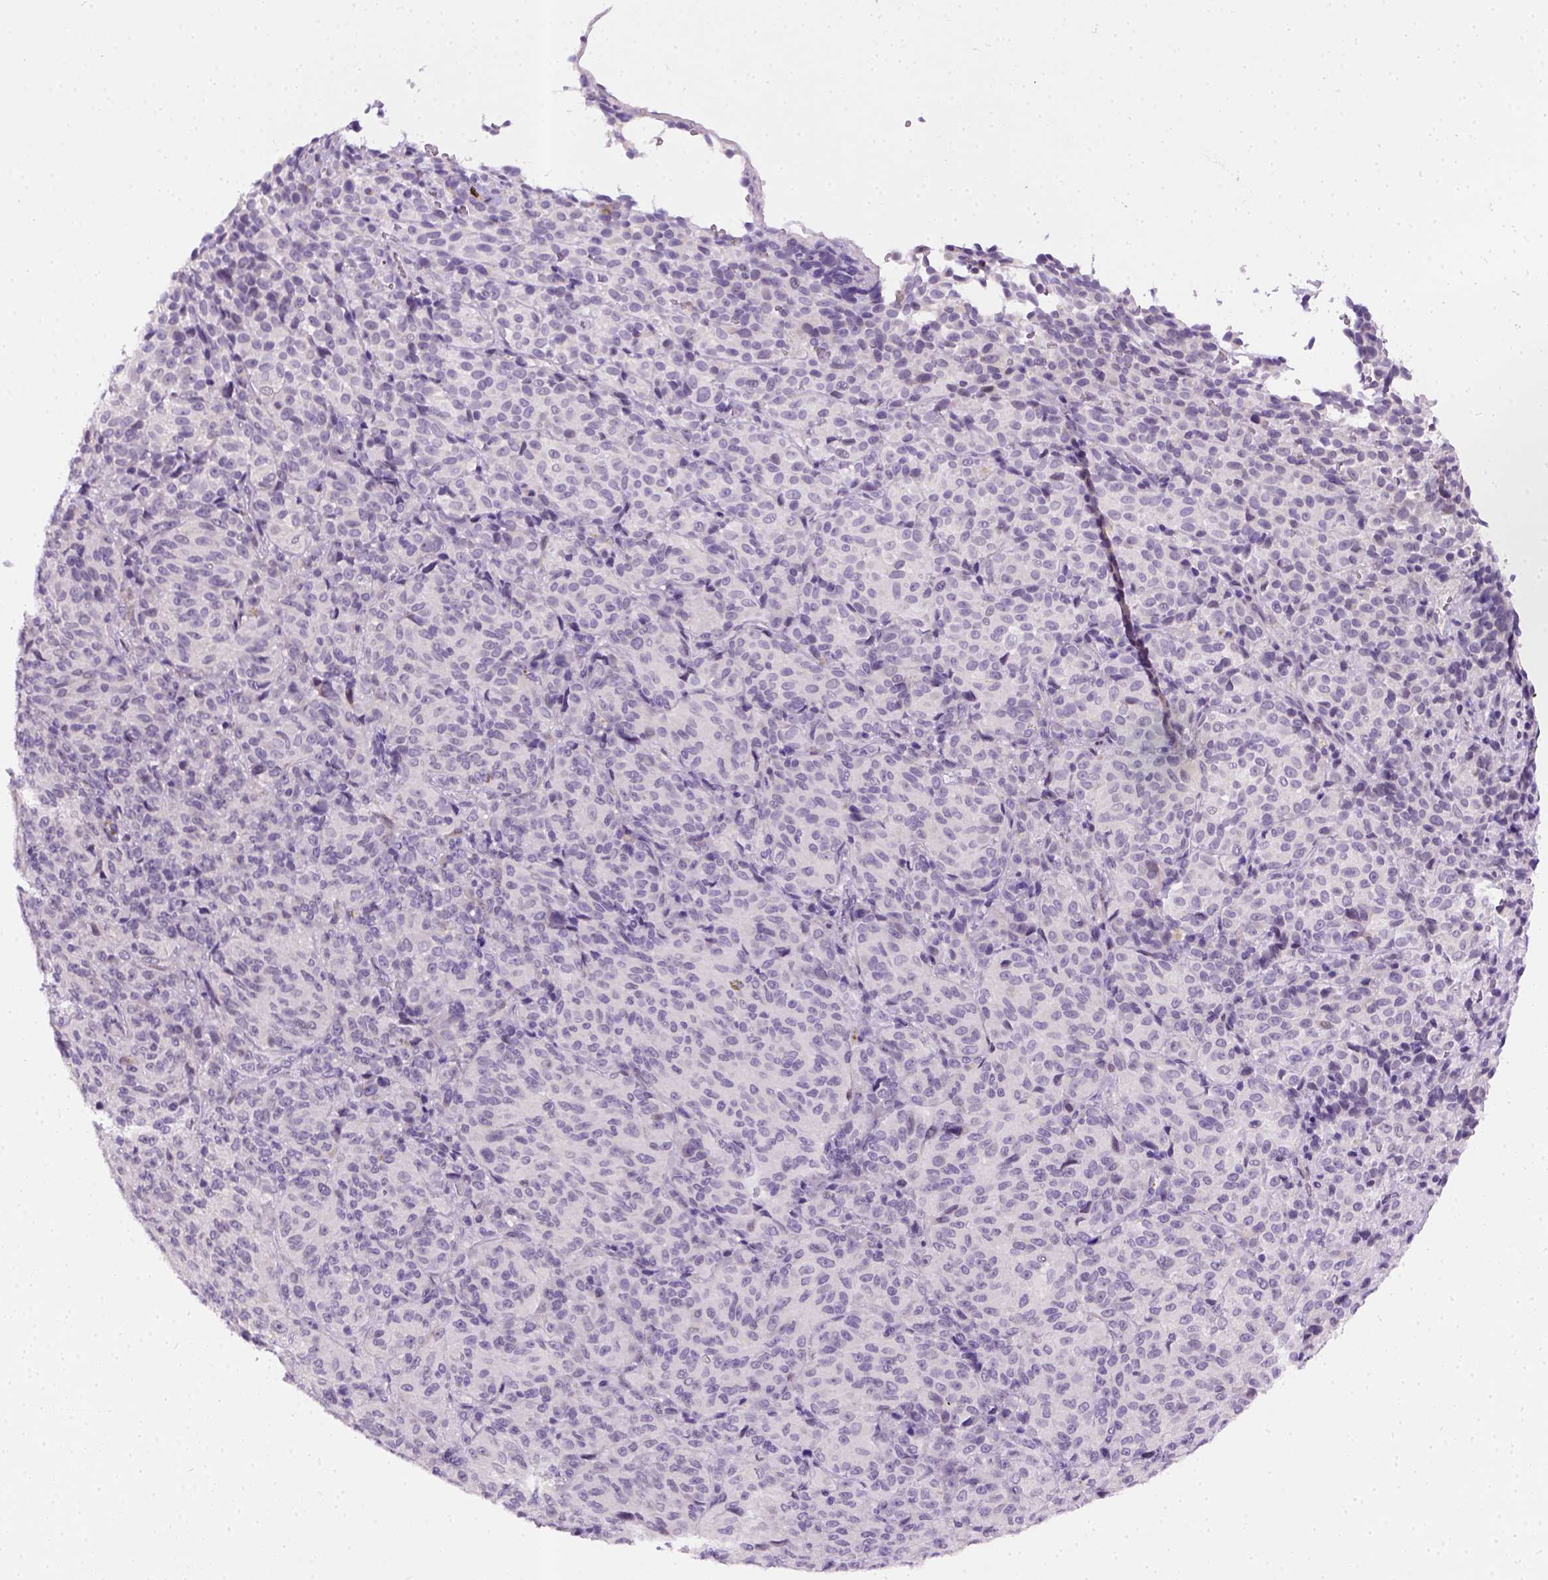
{"staining": {"intensity": "negative", "quantity": "none", "location": "none"}, "tissue": "melanoma", "cell_type": "Tumor cells", "image_type": "cancer", "snomed": [{"axis": "morphology", "description": "Malignant melanoma, Metastatic site"}, {"axis": "topography", "description": "Brain"}], "caption": "Malignant melanoma (metastatic site) was stained to show a protein in brown. There is no significant positivity in tumor cells.", "gene": "FAM184B", "patient": {"sex": "female", "age": 56}}